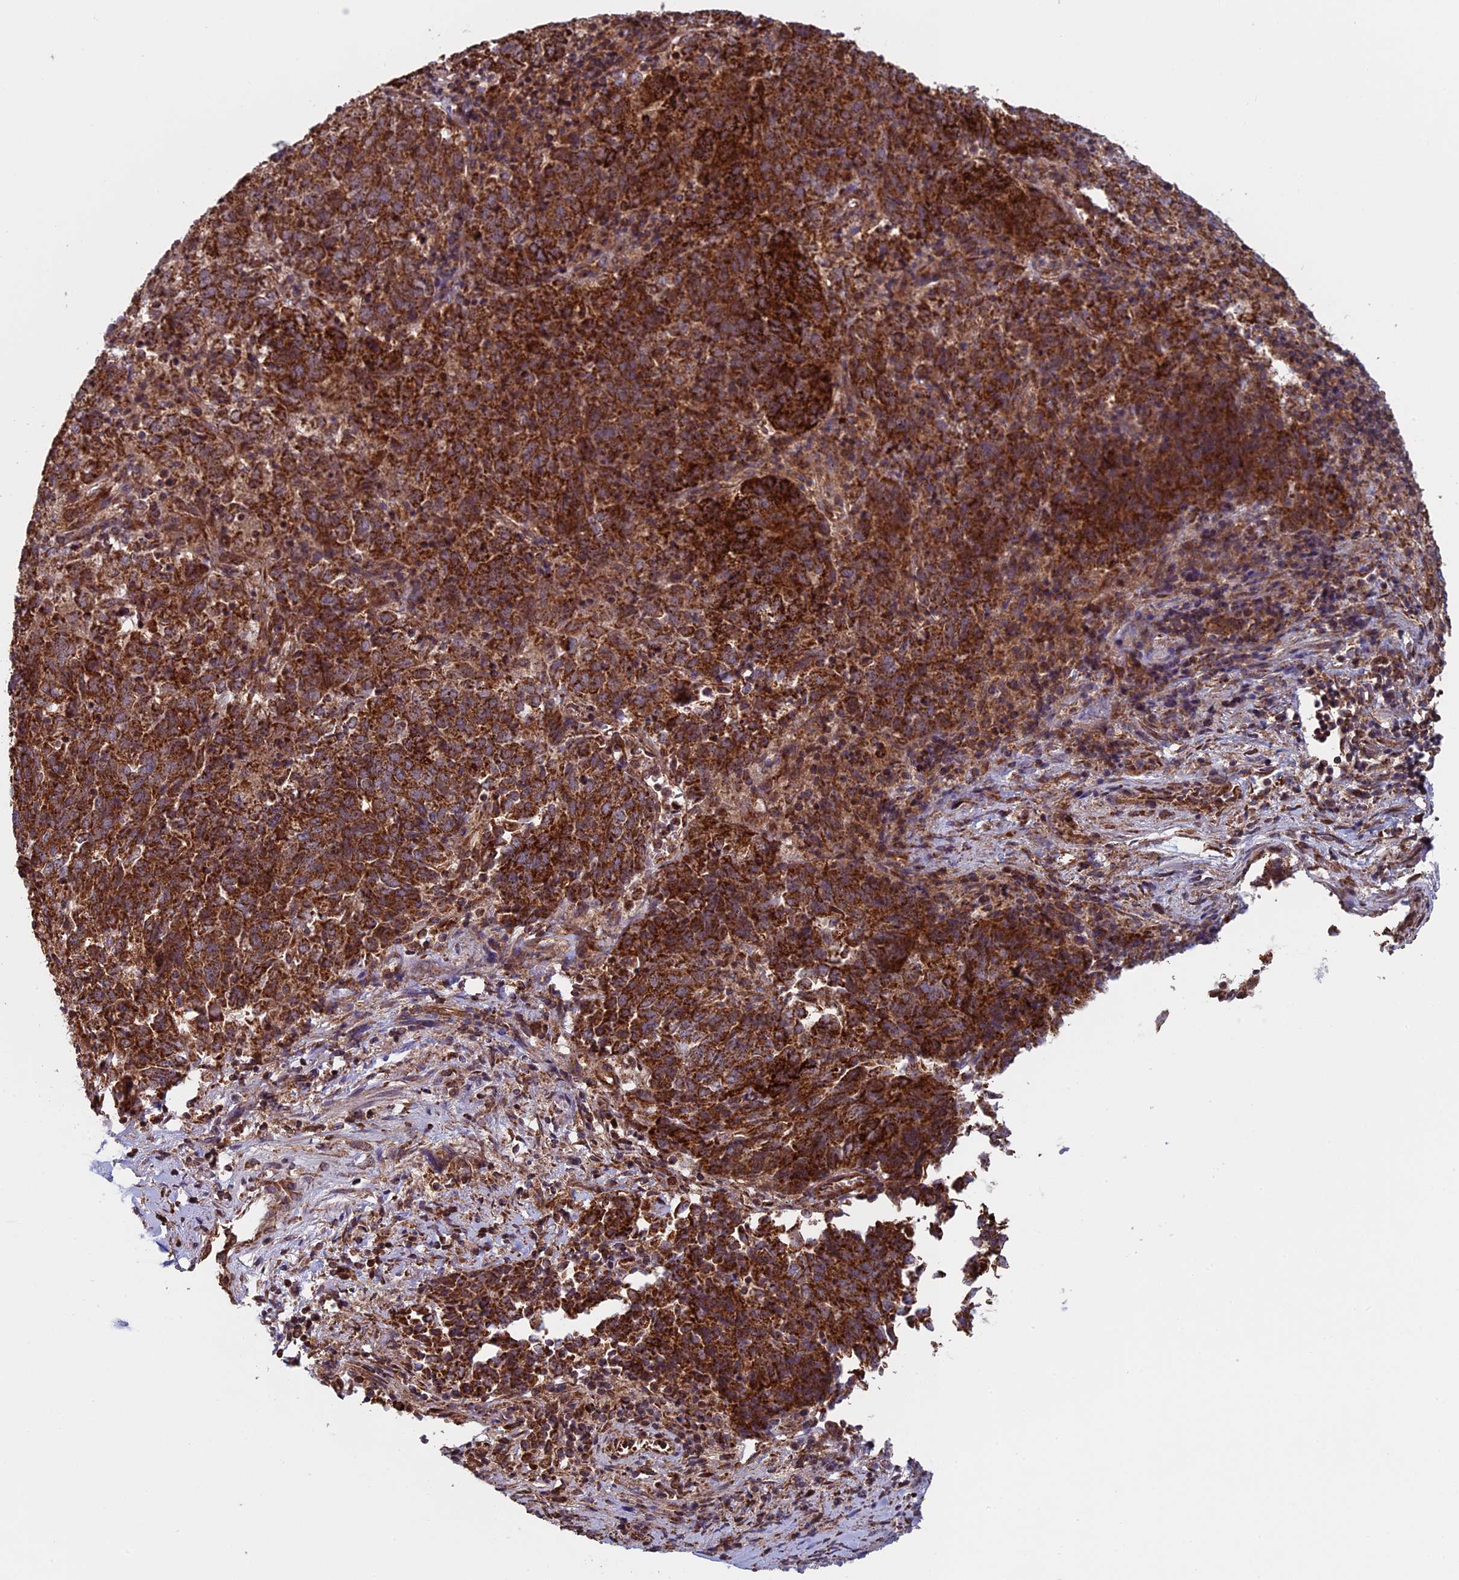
{"staining": {"intensity": "strong", "quantity": ">75%", "location": "cytoplasmic/membranous"}, "tissue": "endometrial cancer", "cell_type": "Tumor cells", "image_type": "cancer", "snomed": [{"axis": "morphology", "description": "Adenocarcinoma, NOS"}, {"axis": "topography", "description": "Endometrium"}], "caption": "Approximately >75% of tumor cells in human adenocarcinoma (endometrial) show strong cytoplasmic/membranous protein expression as visualized by brown immunohistochemical staining.", "gene": "CCDC8", "patient": {"sex": "female", "age": 80}}